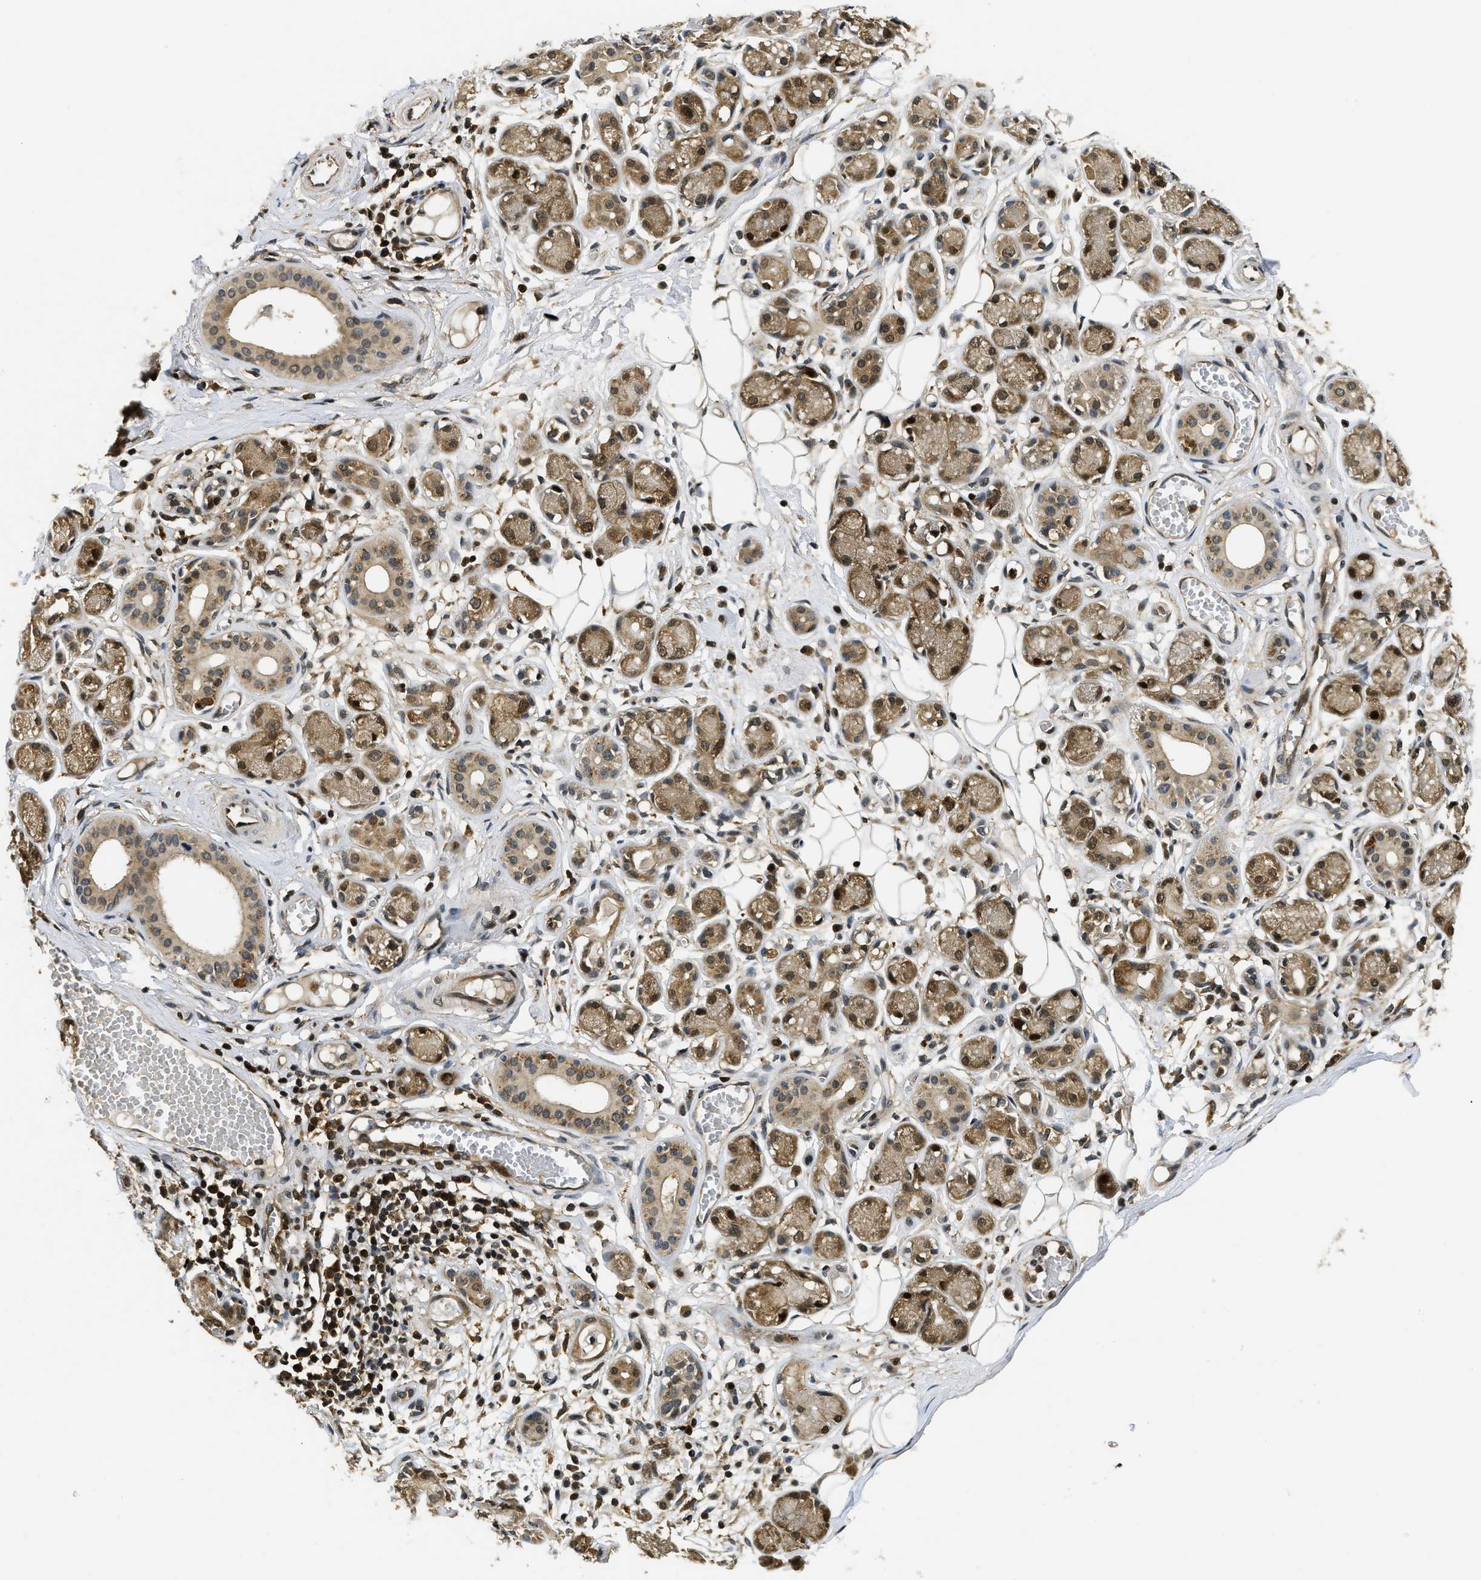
{"staining": {"intensity": "moderate", "quantity": ">75%", "location": "cytoplasmic/membranous,nuclear"}, "tissue": "adipose tissue", "cell_type": "Adipocytes", "image_type": "normal", "snomed": [{"axis": "morphology", "description": "Normal tissue, NOS"}, {"axis": "morphology", "description": "Inflammation, NOS"}, {"axis": "topography", "description": "Salivary gland"}, {"axis": "topography", "description": "Peripheral nerve tissue"}], "caption": "High-magnification brightfield microscopy of unremarkable adipose tissue stained with DAB (3,3'-diaminobenzidine) (brown) and counterstained with hematoxylin (blue). adipocytes exhibit moderate cytoplasmic/membranous,nuclear expression is present in approximately>75% of cells.", "gene": "ADSL", "patient": {"sex": "female", "age": 75}}